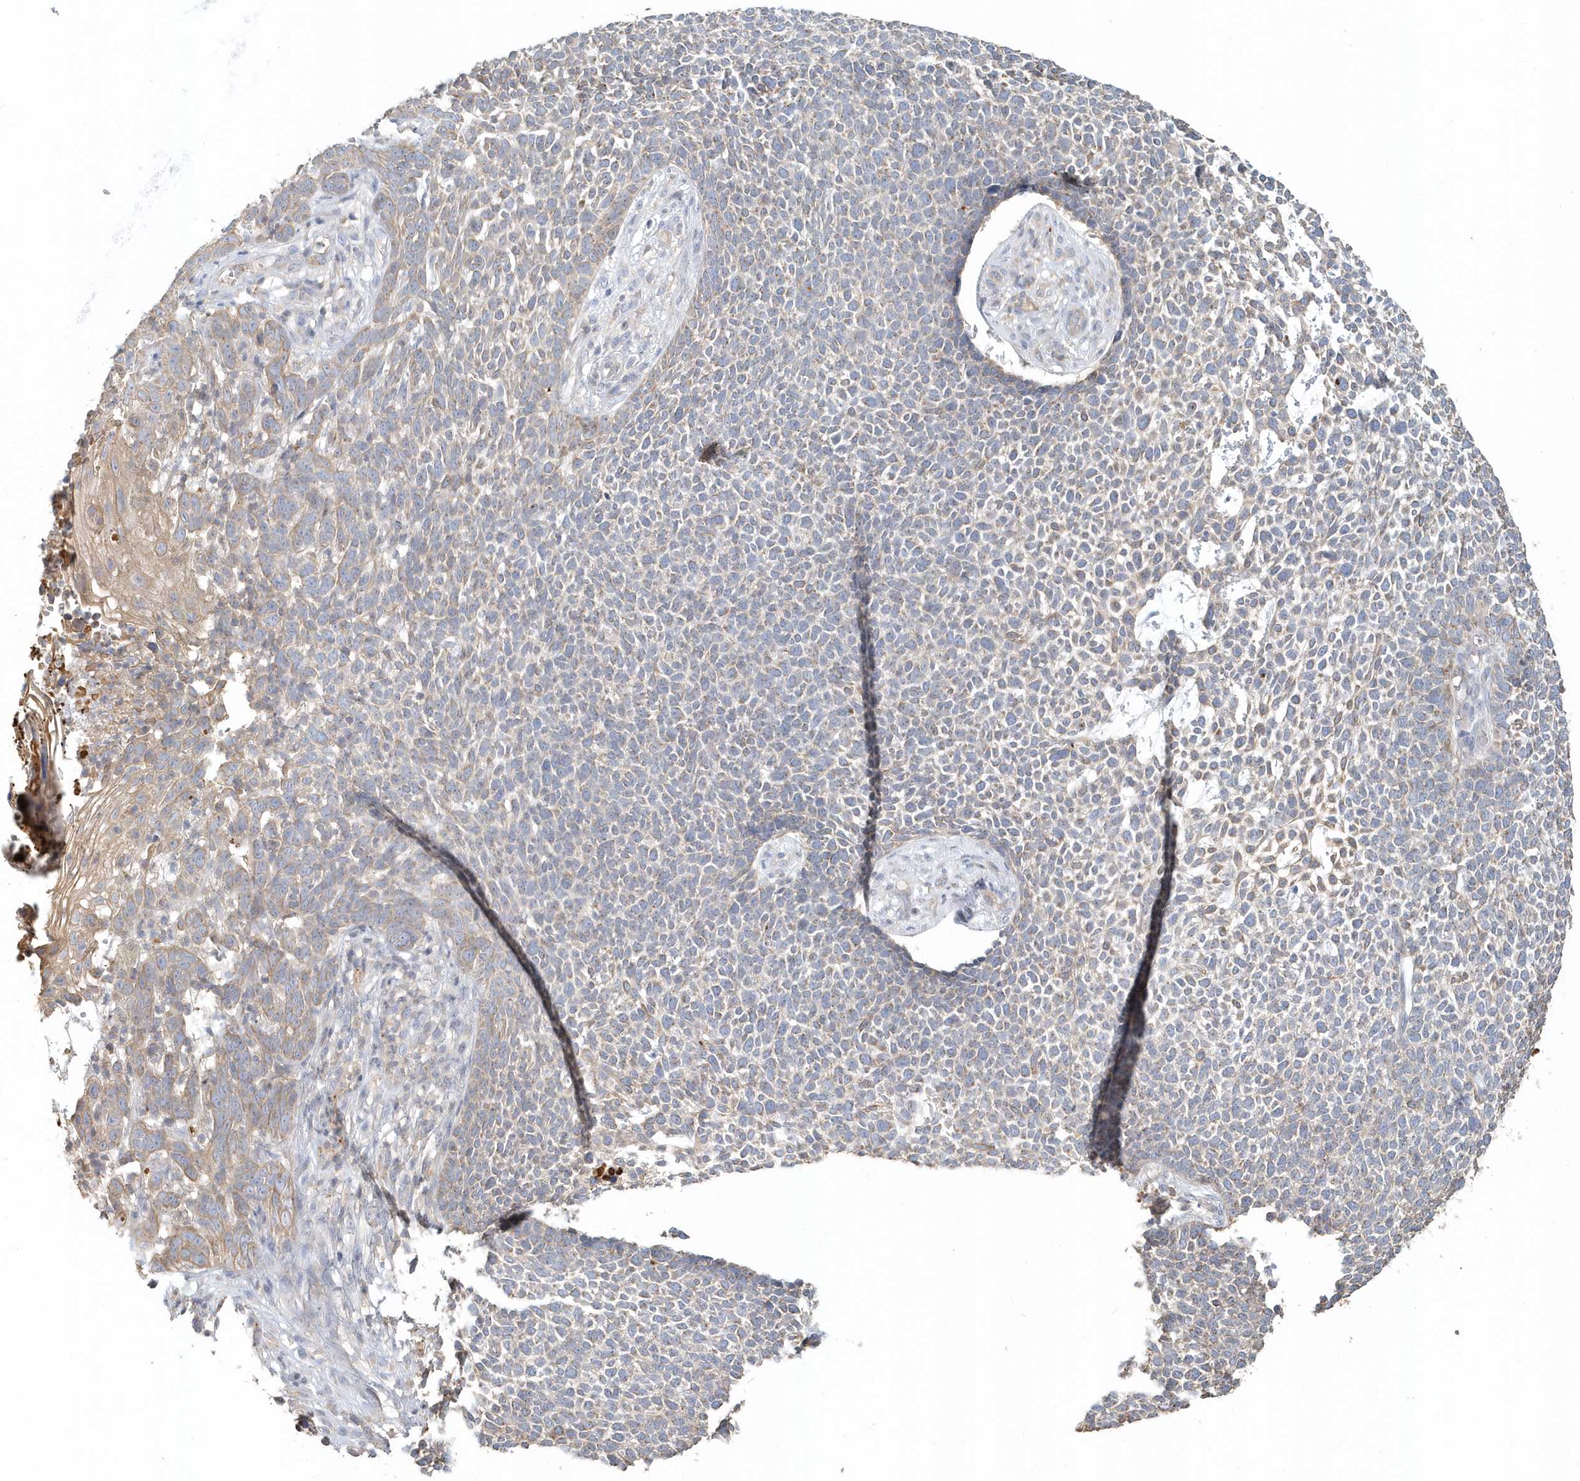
{"staining": {"intensity": "moderate", "quantity": "<25%", "location": "cytoplasmic/membranous"}, "tissue": "skin cancer", "cell_type": "Tumor cells", "image_type": "cancer", "snomed": [{"axis": "morphology", "description": "Basal cell carcinoma"}, {"axis": "topography", "description": "Skin"}], "caption": "Human skin cancer stained for a protein (brown) exhibits moderate cytoplasmic/membranous positive positivity in approximately <25% of tumor cells.", "gene": "MMRN1", "patient": {"sex": "female", "age": 84}}